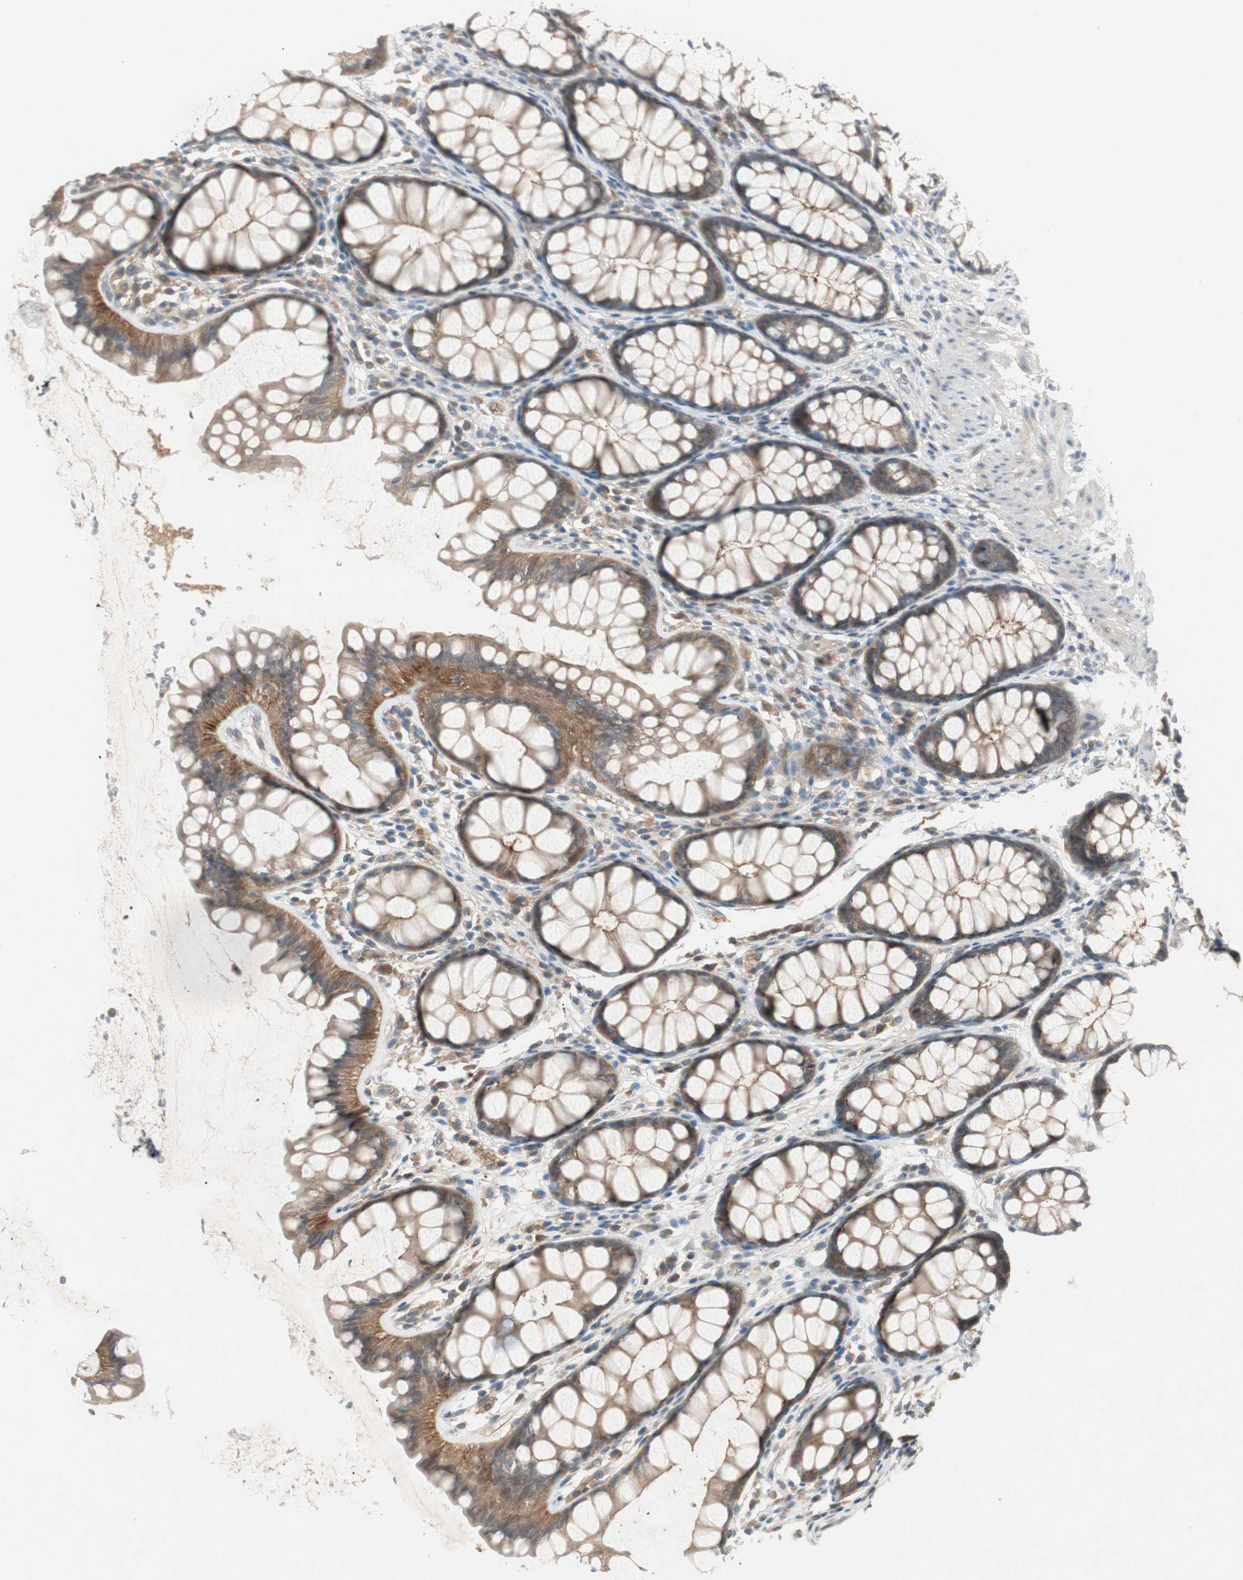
{"staining": {"intensity": "moderate", "quantity": ">75%", "location": "cytoplasmic/membranous"}, "tissue": "colon", "cell_type": "Glandular cells", "image_type": "normal", "snomed": [{"axis": "morphology", "description": "Normal tissue, NOS"}, {"axis": "topography", "description": "Colon"}], "caption": "Brown immunohistochemical staining in normal colon reveals moderate cytoplasmic/membranous positivity in approximately >75% of glandular cells.", "gene": "NCLN", "patient": {"sex": "female", "age": 55}}